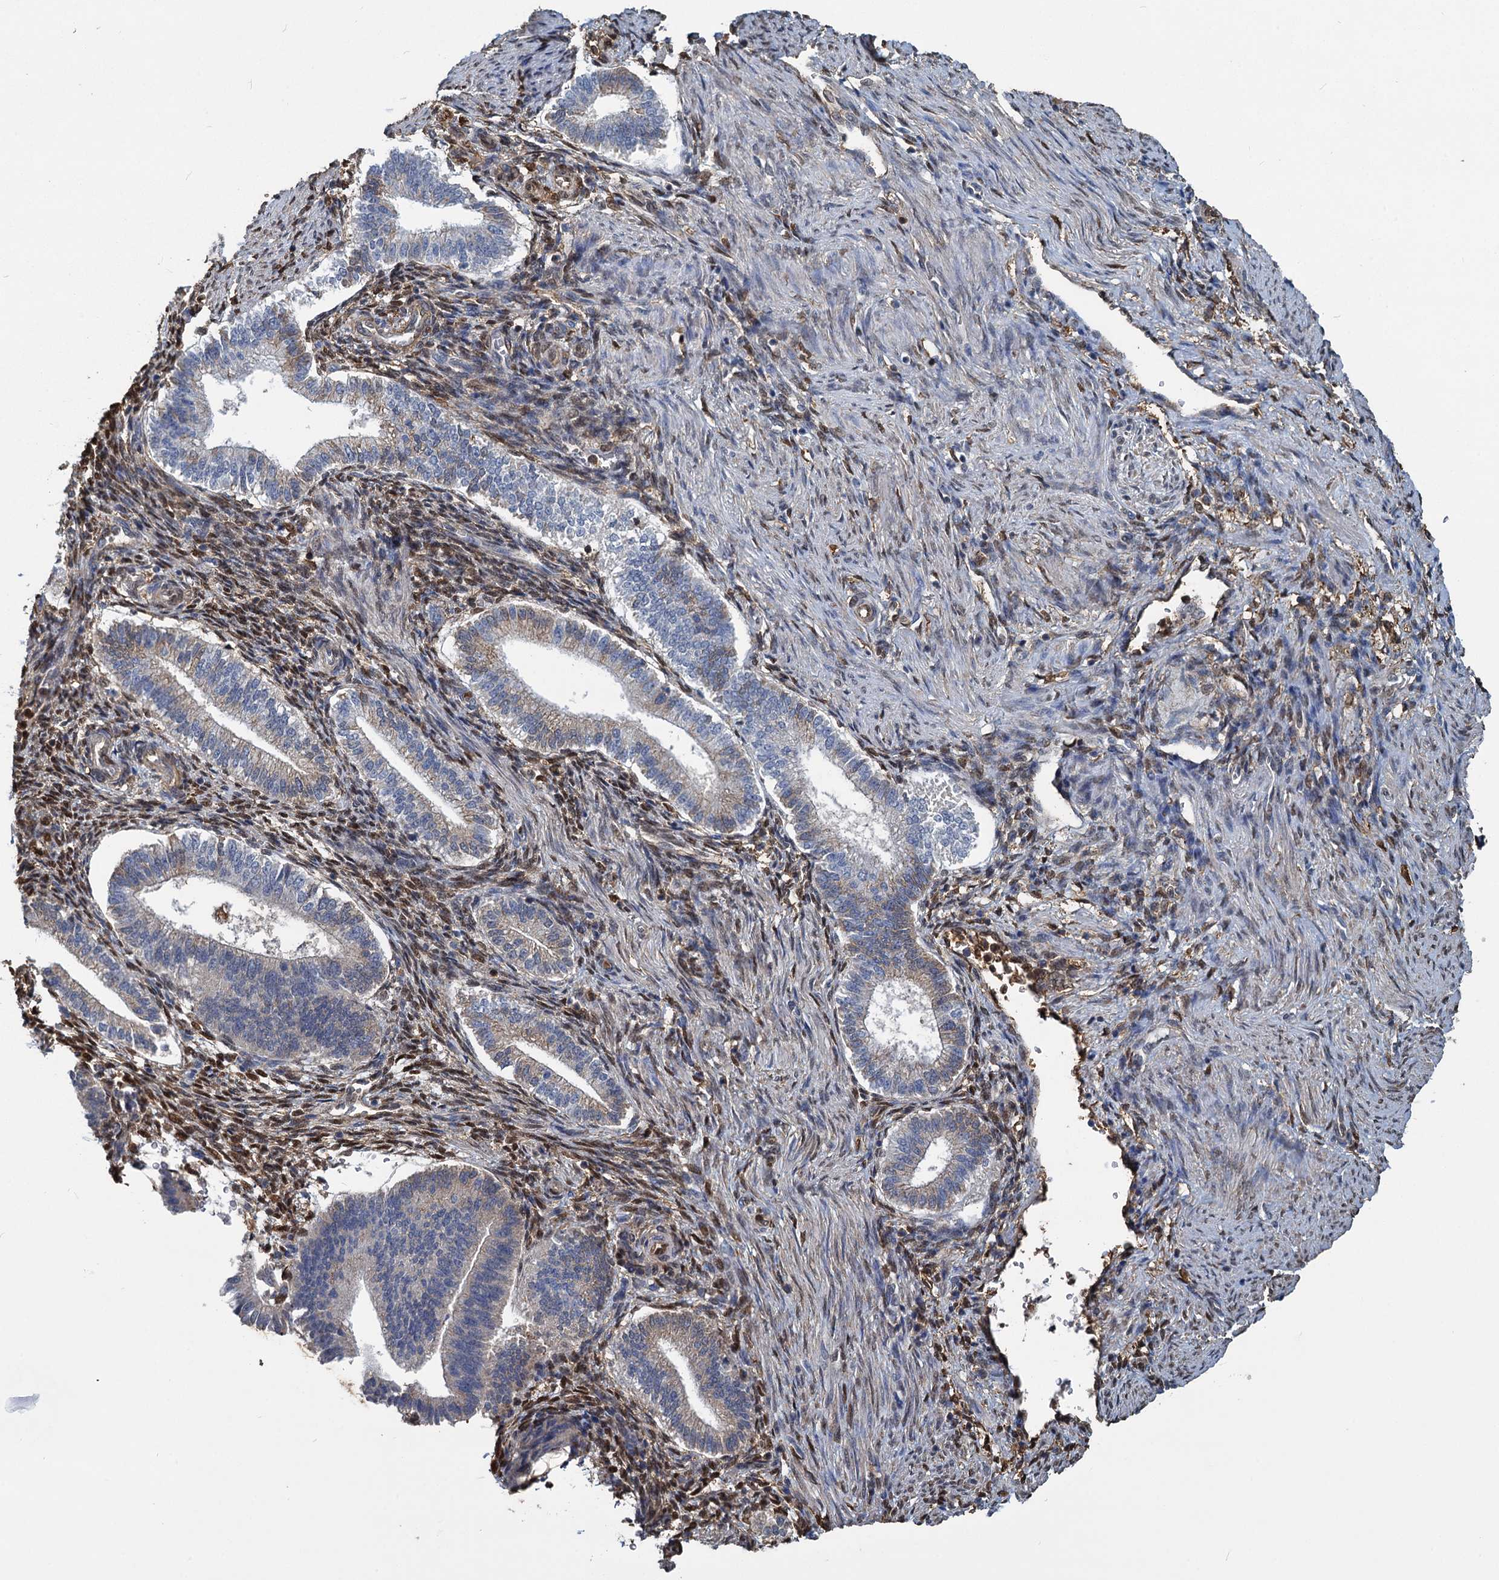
{"staining": {"intensity": "moderate", "quantity": "25%-75%", "location": "cytoplasmic/membranous,nuclear"}, "tissue": "endometrium", "cell_type": "Cells in endometrial stroma", "image_type": "normal", "snomed": [{"axis": "morphology", "description": "Normal tissue, NOS"}, {"axis": "topography", "description": "Endometrium"}], "caption": "IHC staining of benign endometrium, which displays medium levels of moderate cytoplasmic/membranous,nuclear positivity in approximately 25%-75% of cells in endometrial stroma indicating moderate cytoplasmic/membranous,nuclear protein expression. The staining was performed using DAB (3,3'-diaminobenzidine) (brown) for protein detection and nuclei were counterstained in hematoxylin (blue).", "gene": "S100A6", "patient": {"sex": "female", "age": 25}}